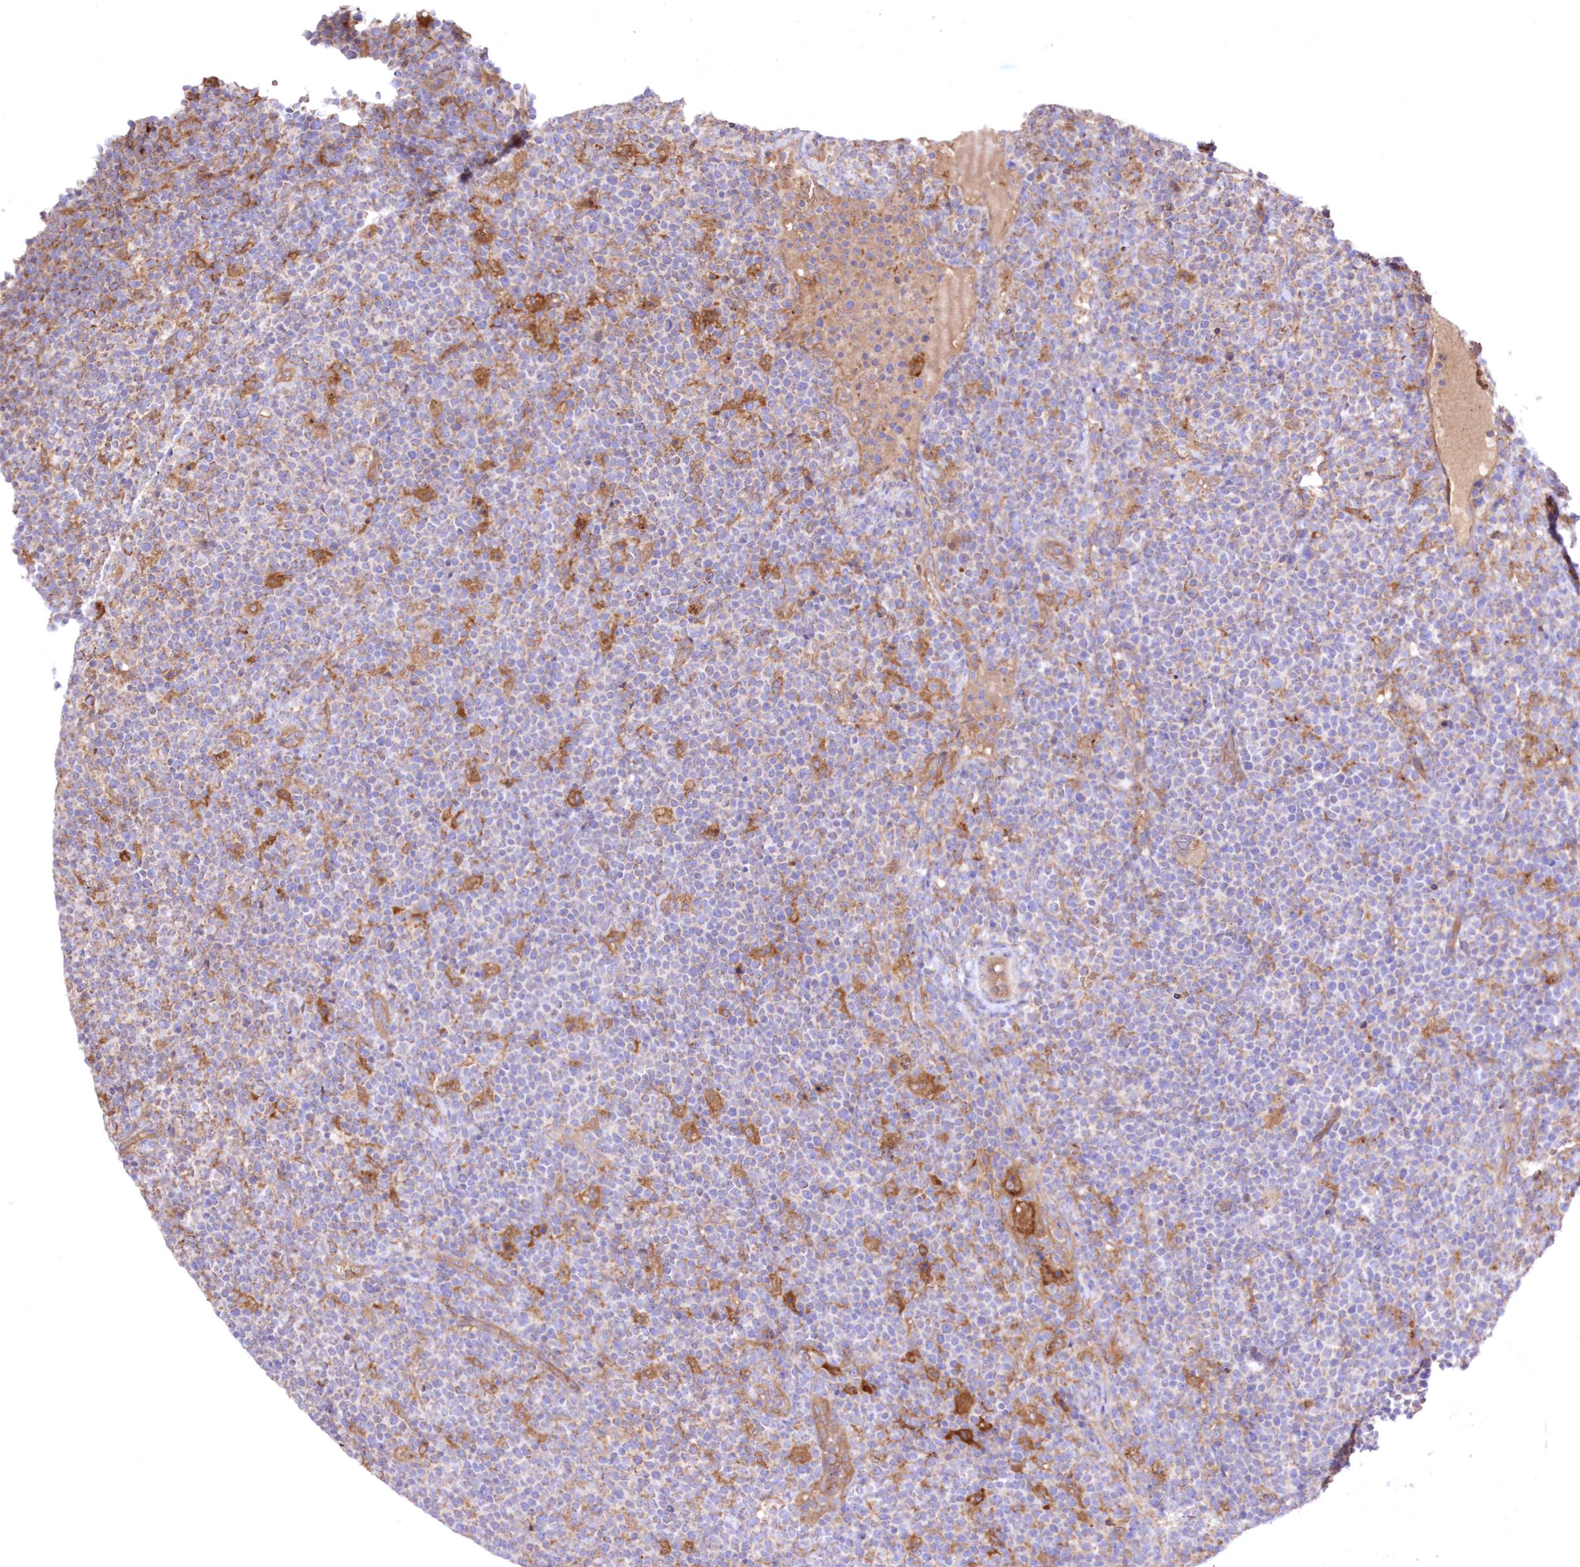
{"staining": {"intensity": "negative", "quantity": "none", "location": "none"}, "tissue": "lymphoma", "cell_type": "Tumor cells", "image_type": "cancer", "snomed": [{"axis": "morphology", "description": "Malignant lymphoma, non-Hodgkin's type, High grade"}, {"axis": "topography", "description": "Lymph node"}], "caption": "Tumor cells show no significant expression in lymphoma.", "gene": "FCHO2", "patient": {"sex": "male", "age": 61}}